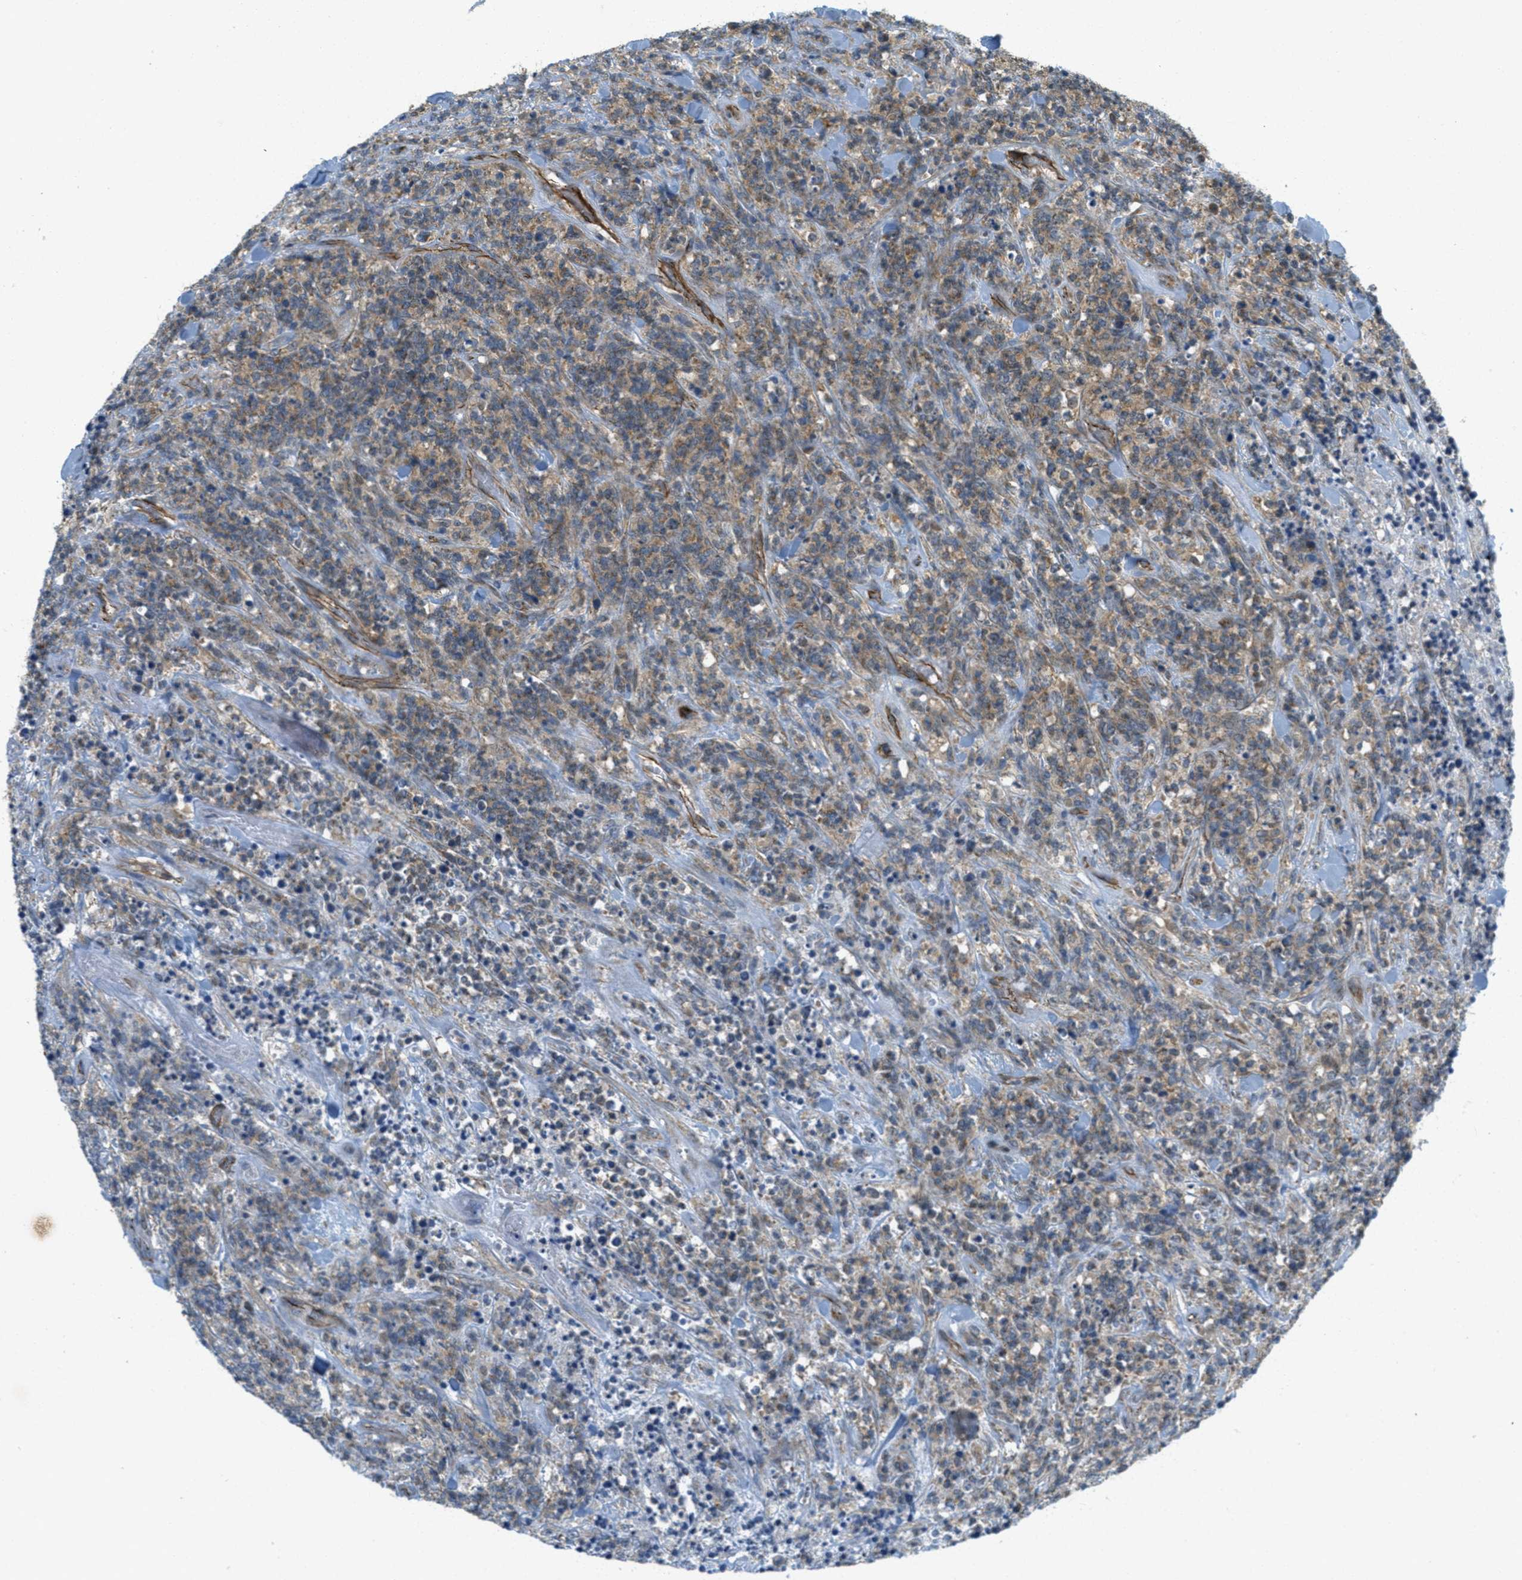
{"staining": {"intensity": "weak", "quantity": ">75%", "location": "cytoplasmic/membranous"}, "tissue": "lymphoma", "cell_type": "Tumor cells", "image_type": "cancer", "snomed": [{"axis": "morphology", "description": "Malignant lymphoma, non-Hodgkin's type, High grade"}, {"axis": "topography", "description": "Soft tissue"}], "caption": "Lymphoma was stained to show a protein in brown. There is low levels of weak cytoplasmic/membranous staining in approximately >75% of tumor cells.", "gene": "JCAD", "patient": {"sex": "male", "age": 18}}